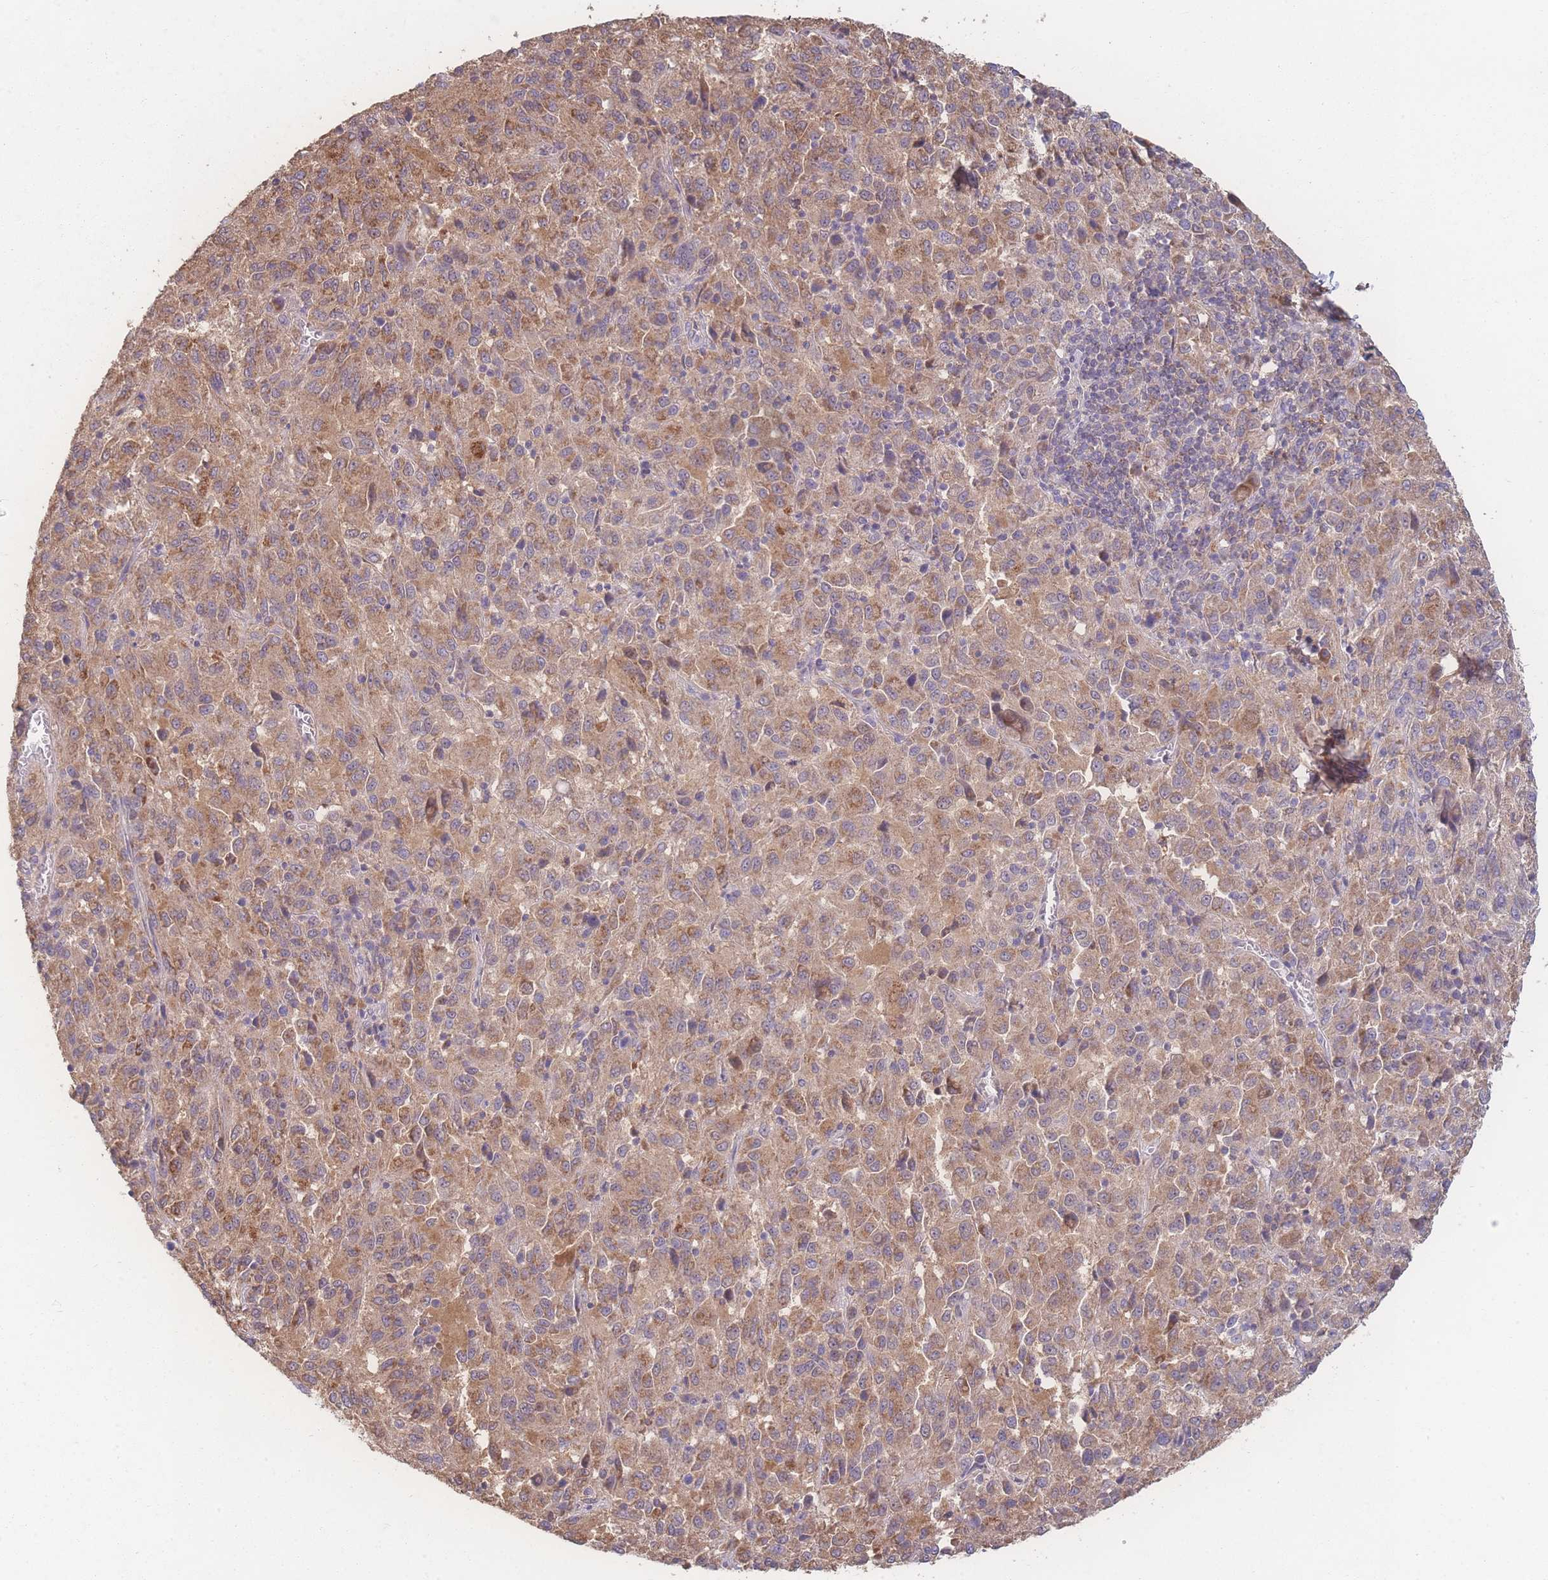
{"staining": {"intensity": "moderate", "quantity": ">75%", "location": "cytoplasmic/membranous"}, "tissue": "melanoma", "cell_type": "Tumor cells", "image_type": "cancer", "snomed": [{"axis": "morphology", "description": "Malignant melanoma, Metastatic site"}, {"axis": "topography", "description": "Lung"}], "caption": "This image demonstrates IHC staining of human malignant melanoma (metastatic site), with medium moderate cytoplasmic/membranous staining in about >75% of tumor cells.", "gene": "GIPR", "patient": {"sex": "male", "age": 64}}